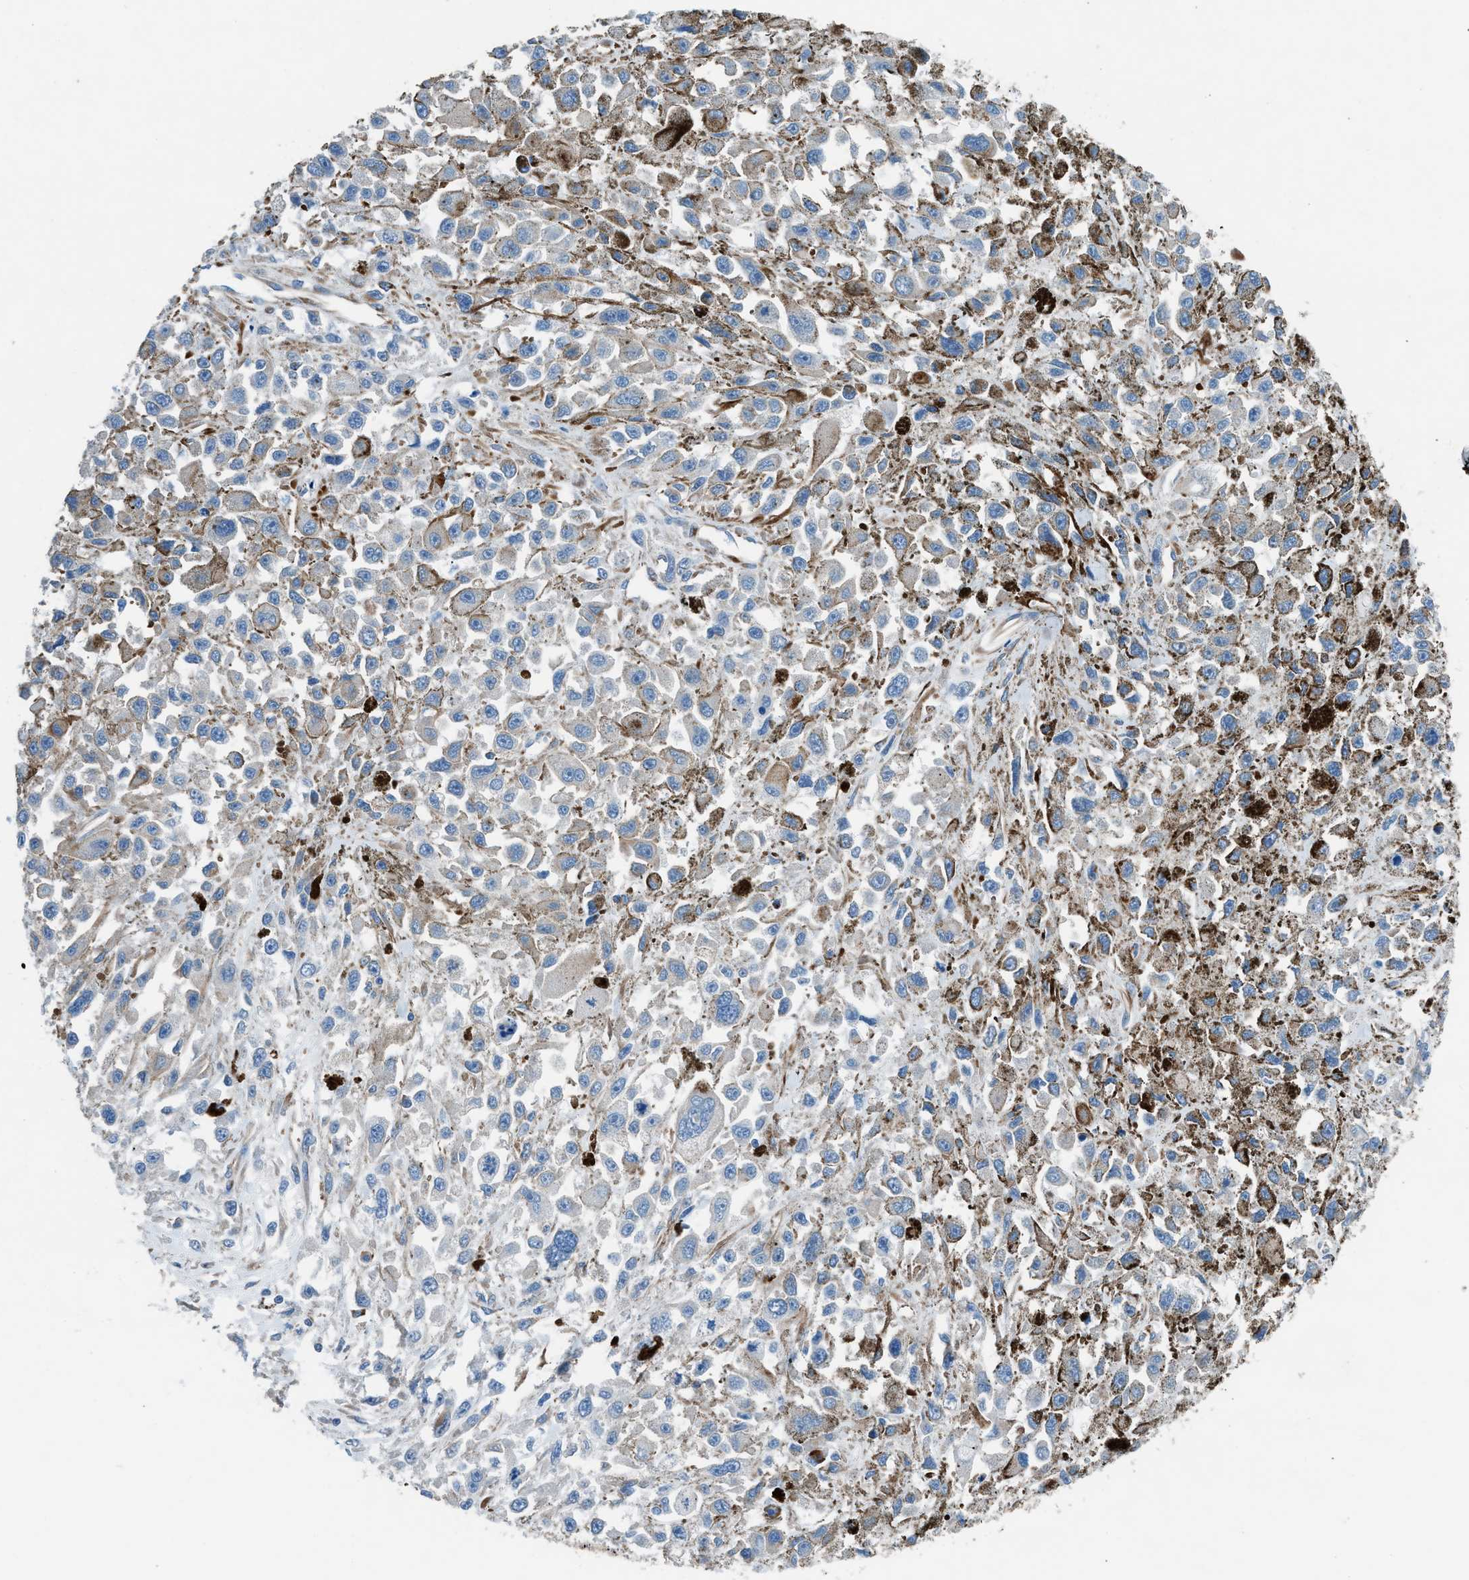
{"staining": {"intensity": "negative", "quantity": "none", "location": "none"}, "tissue": "melanoma", "cell_type": "Tumor cells", "image_type": "cancer", "snomed": [{"axis": "morphology", "description": "Malignant melanoma, Metastatic site"}, {"axis": "topography", "description": "Lymph node"}], "caption": "A histopathology image of malignant melanoma (metastatic site) stained for a protein displays no brown staining in tumor cells.", "gene": "CABP7", "patient": {"sex": "male", "age": 59}}